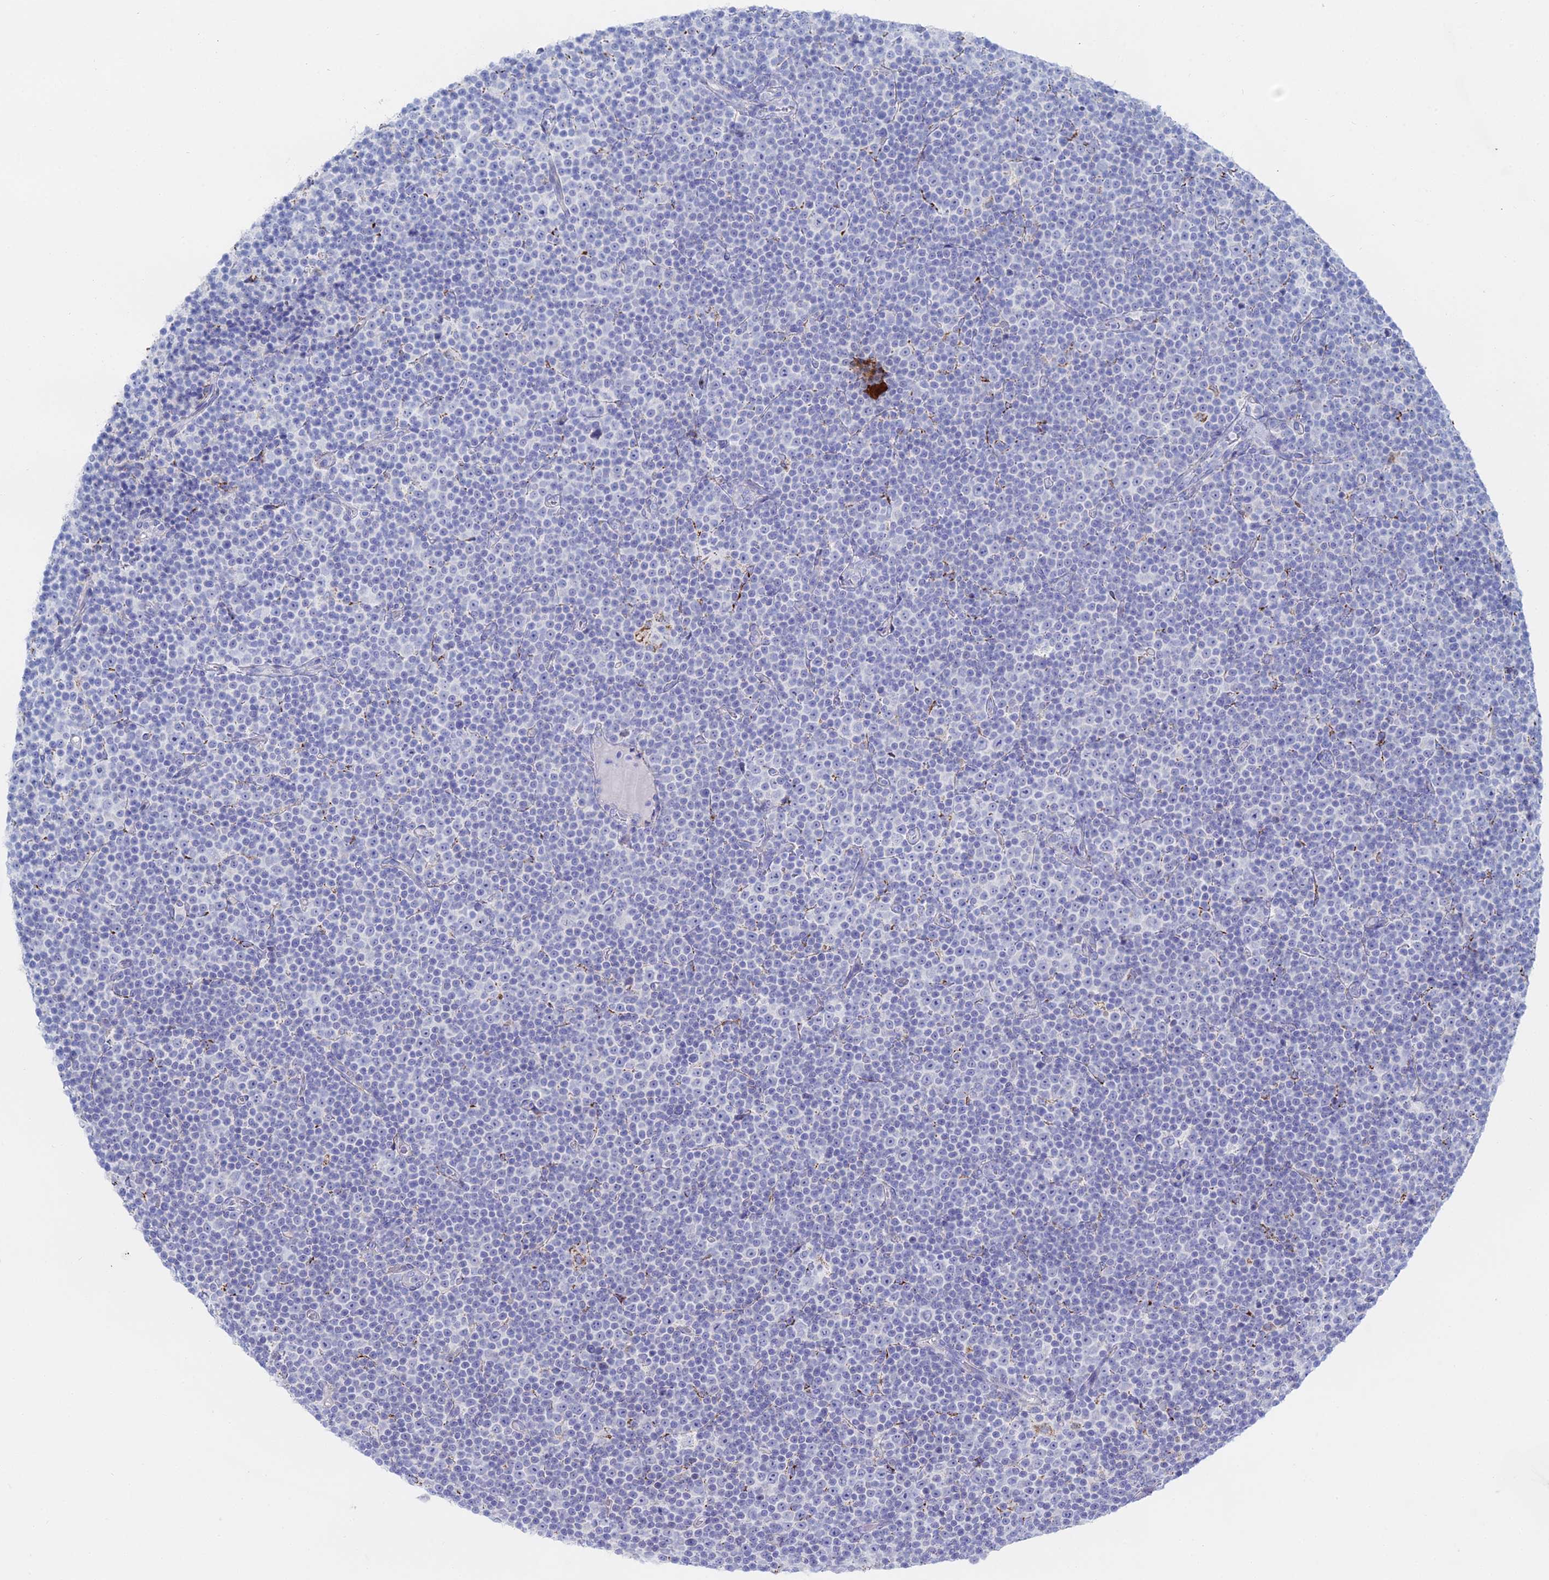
{"staining": {"intensity": "negative", "quantity": "none", "location": "none"}, "tissue": "lymphoma", "cell_type": "Tumor cells", "image_type": "cancer", "snomed": [{"axis": "morphology", "description": "Malignant lymphoma, non-Hodgkin's type, Low grade"}, {"axis": "topography", "description": "Lymph node"}], "caption": "Protein analysis of low-grade malignant lymphoma, non-Hodgkin's type displays no significant expression in tumor cells. (DAB (3,3'-diaminobenzidine) immunohistochemistry with hematoxylin counter stain).", "gene": "DHX34", "patient": {"sex": "female", "age": 67}}